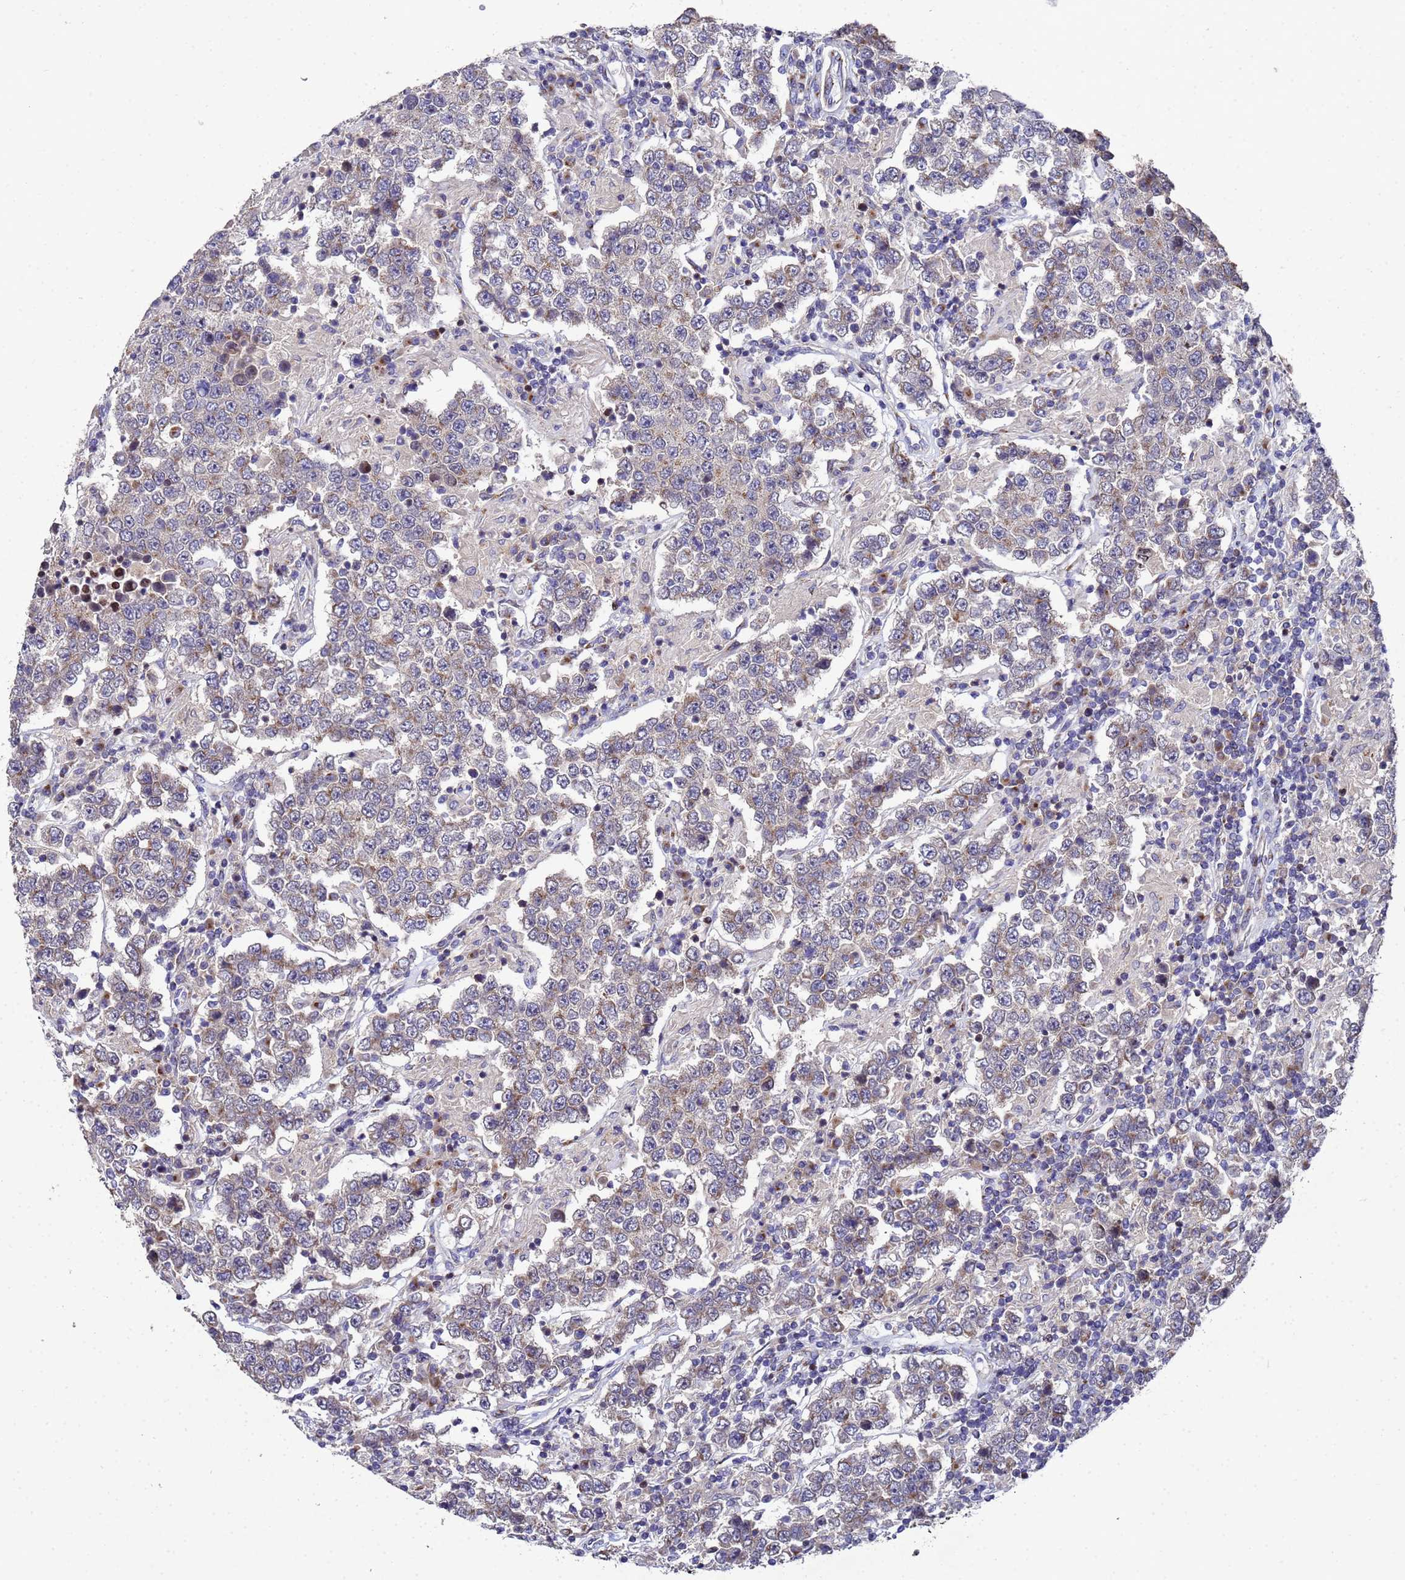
{"staining": {"intensity": "weak", "quantity": "25%-75%", "location": "cytoplasmic/membranous"}, "tissue": "testis cancer", "cell_type": "Tumor cells", "image_type": "cancer", "snomed": [{"axis": "morphology", "description": "Normal tissue, NOS"}, {"axis": "morphology", "description": "Urothelial carcinoma, High grade"}, {"axis": "morphology", "description": "Seminoma, NOS"}, {"axis": "morphology", "description": "Carcinoma, Embryonal, NOS"}, {"axis": "topography", "description": "Urinary bladder"}, {"axis": "topography", "description": "Testis"}], "caption": "Immunohistochemical staining of human testis cancer (seminoma) reveals weak cytoplasmic/membranous protein positivity in about 25%-75% of tumor cells.", "gene": "NSUN6", "patient": {"sex": "male", "age": 41}}